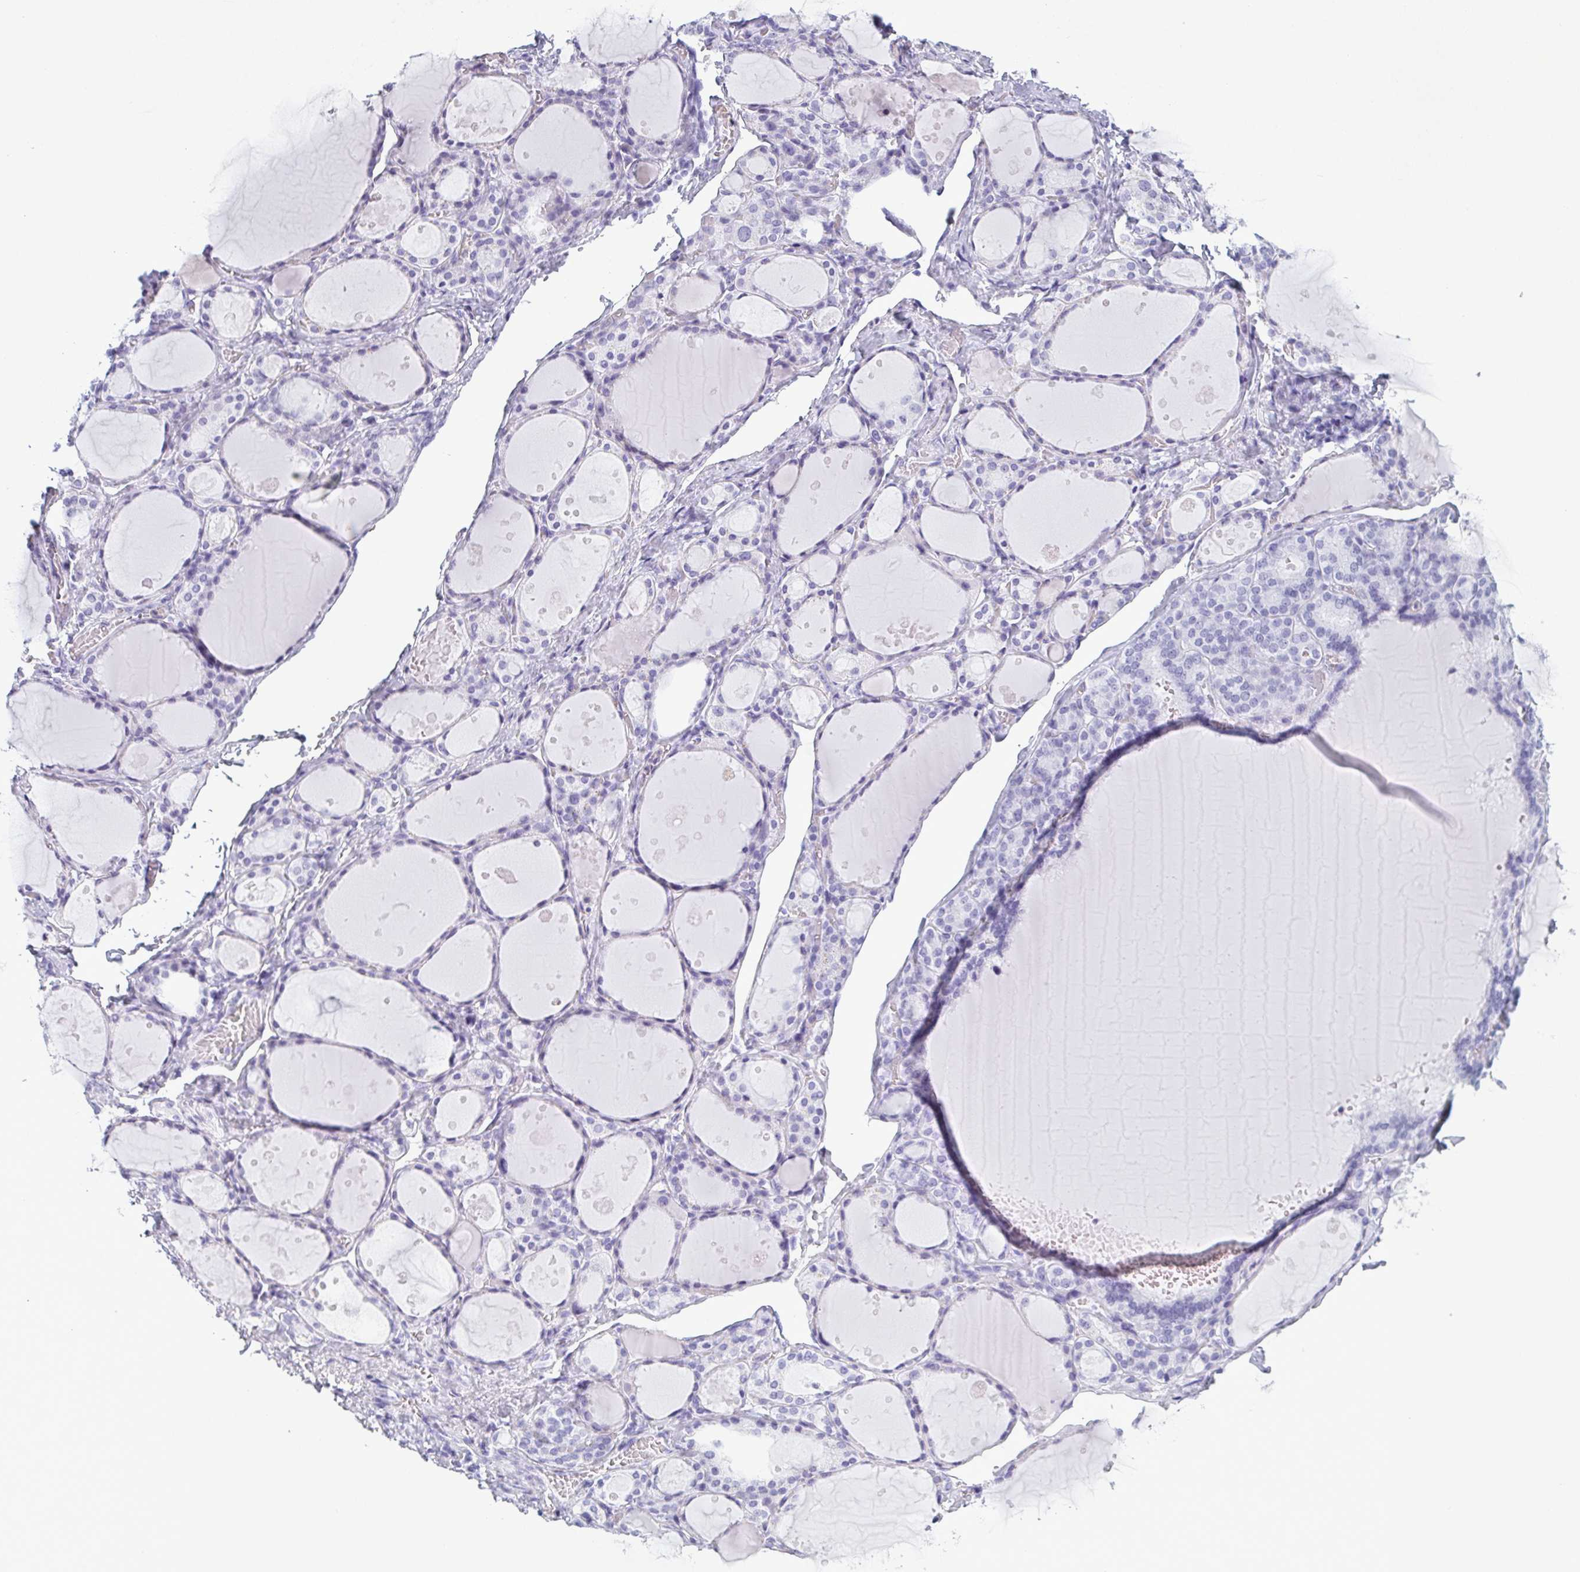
{"staining": {"intensity": "negative", "quantity": "none", "location": "none"}, "tissue": "thyroid gland", "cell_type": "Glandular cells", "image_type": "normal", "snomed": [{"axis": "morphology", "description": "Normal tissue, NOS"}, {"axis": "topography", "description": "Thyroid gland"}], "caption": "The immunohistochemistry (IHC) histopathology image has no significant positivity in glandular cells of thyroid gland.", "gene": "CDA", "patient": {"sex": "male", "age": 68}}